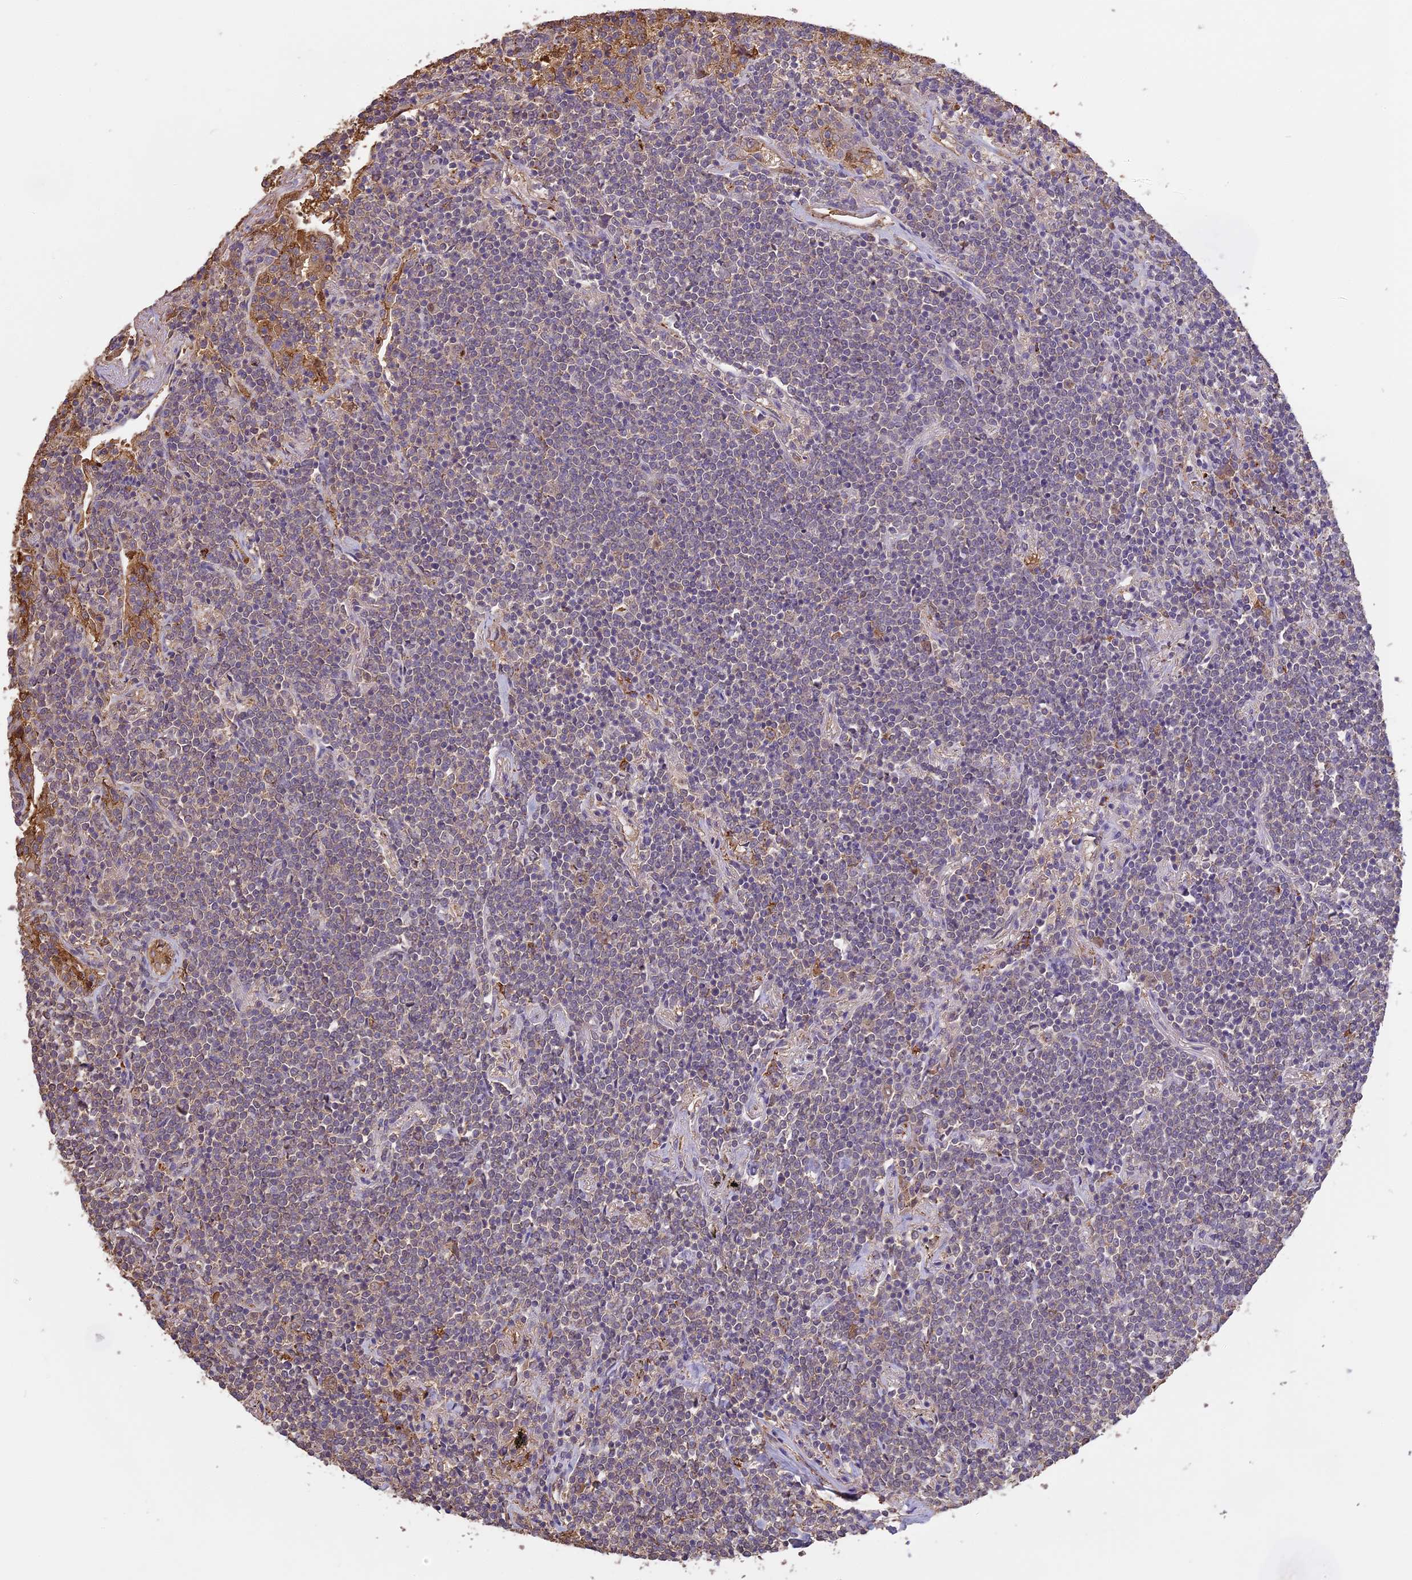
{"staining": {"intensity": "weak", "quantity": "<25%", "location": "cytoplasmic/membranous"}, "tissue": "lymphoma", "cell_type": "Tumor cells", "image_type": "cancer", "snomed": [{"axis": "morphology", "description": "Malignant lymphoma, non-Hodgkin's type, Low grade"}, {"axis": "topography", "description": "Lung"}], "caption": "Lymphoma was stained to show a protein in brown. There is no significant staining in tumor cells.", "gene": "ARHGAP19", "patient": {"sex": "female", "age": 71}}